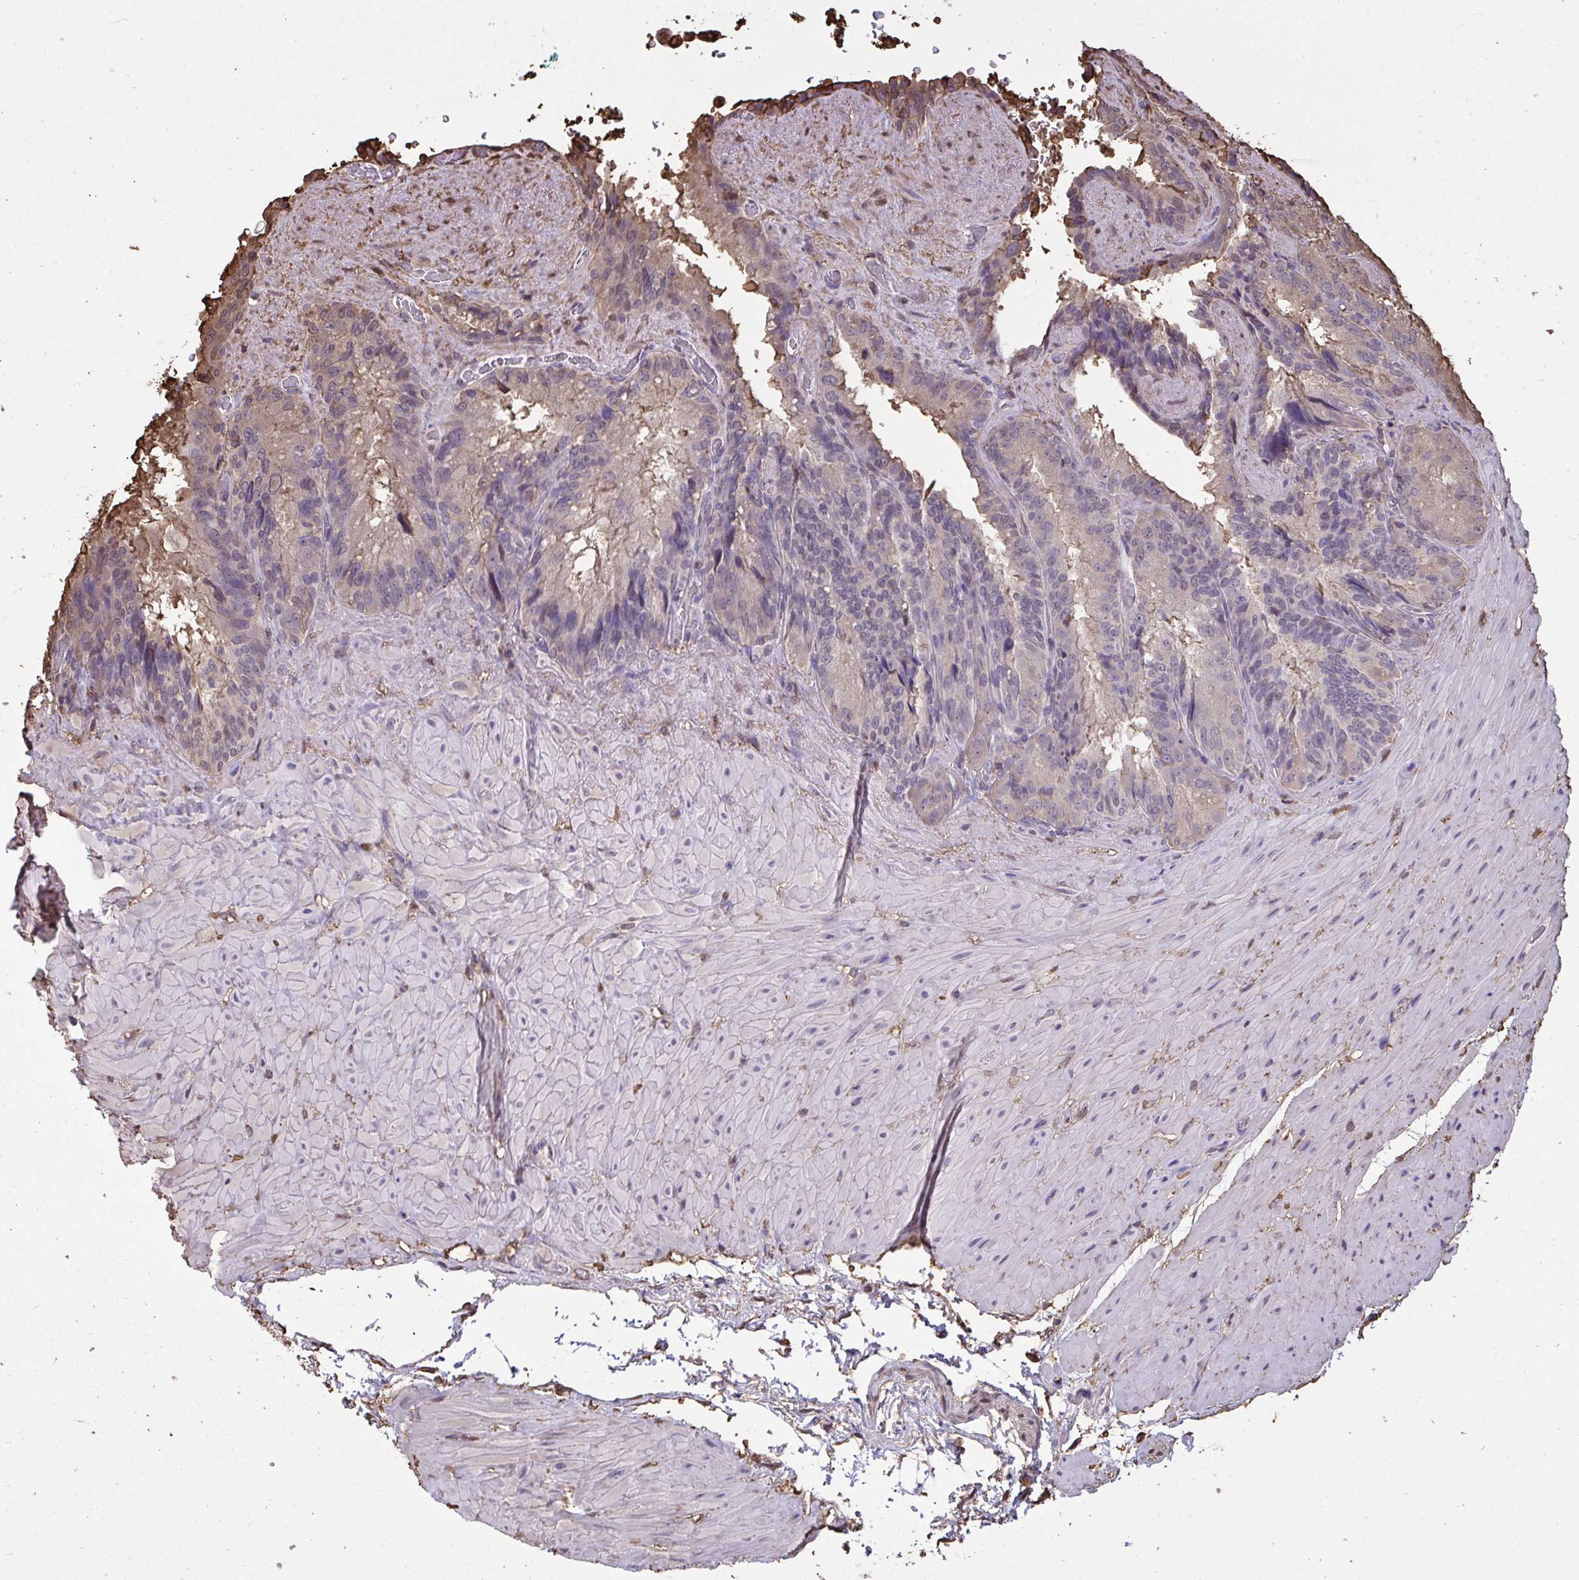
{"staining": {"intensity": "weak", "quantity": "25%-75%", "location": "cytoplasmic/membranous"}, "tissue": "seminal vesicle", "cell_type": "Glandular cells", "image_type": "normal", "snomed": [{"axis": "morphology", "description": "Normal tissue, NOS"}, {"axis": "topography", "description": "Seminal veicle"}], "caption": "Immunohistochemical staining of unremarkable human seminal vesicle displays low levels of weak cytoplasmic/membranous positivity in about 25%-75% of glandular cells.", "gene": "ANXA5", "patient": {"sex": "male", "age": 60}}